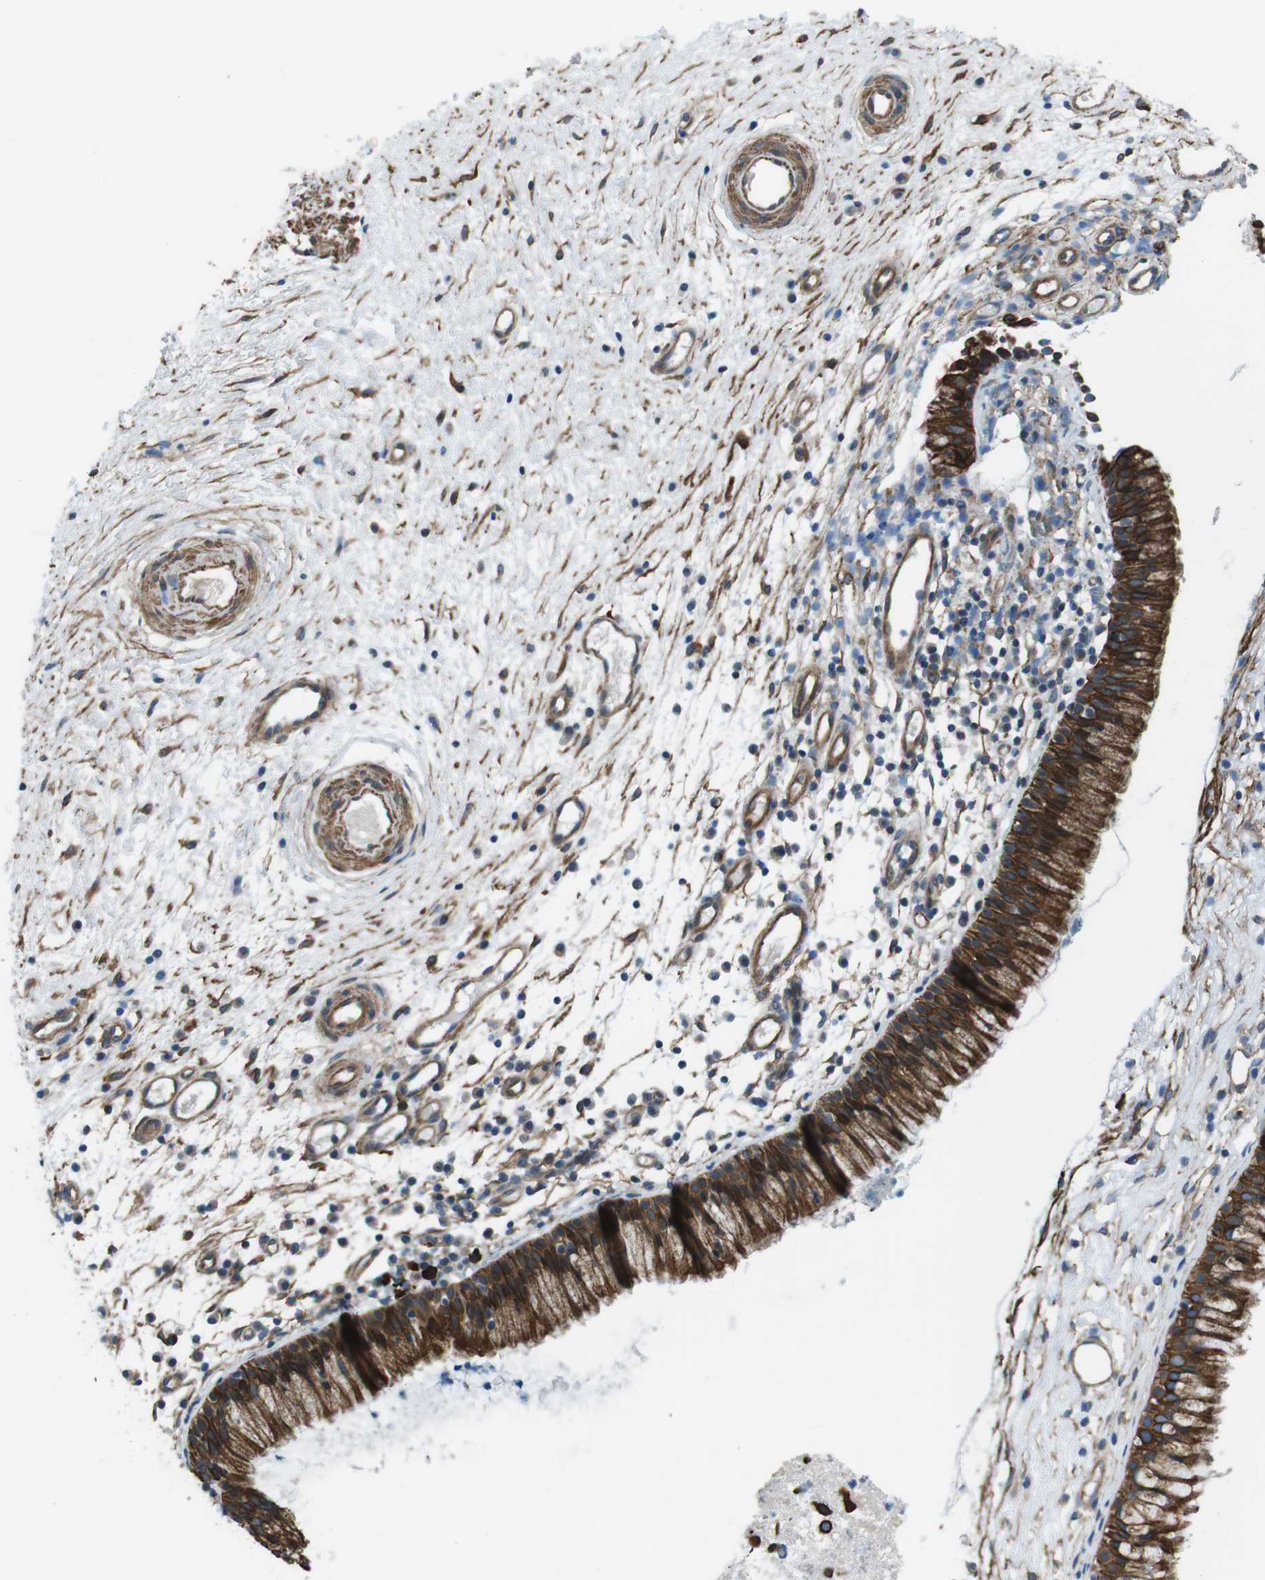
{"staining": {"intensity": "moderate", "quantity": ">75%", "location": "cytoplasmic/membranous"}, "tissue": "nasopharynx", "cell_type": "Respiratory epithelial cells", "image_type": "normal", "snomed": [{"axis": "morphology", "description": "Normal tissue, NOS"}, {"axis": "topography", "description": "Nasopharynx"}], "caption": "Protein expression analysis of unremarkable human nasopharynx reveals moderate cytoplasmic/membranous positivity in approximately >75% of respiratory epithelial cells. (brown staining indicates protein expression, while blue staining denotes nuclei).", "gene": "FAM174B", "patient": {"sex": "male", "age": 21}}